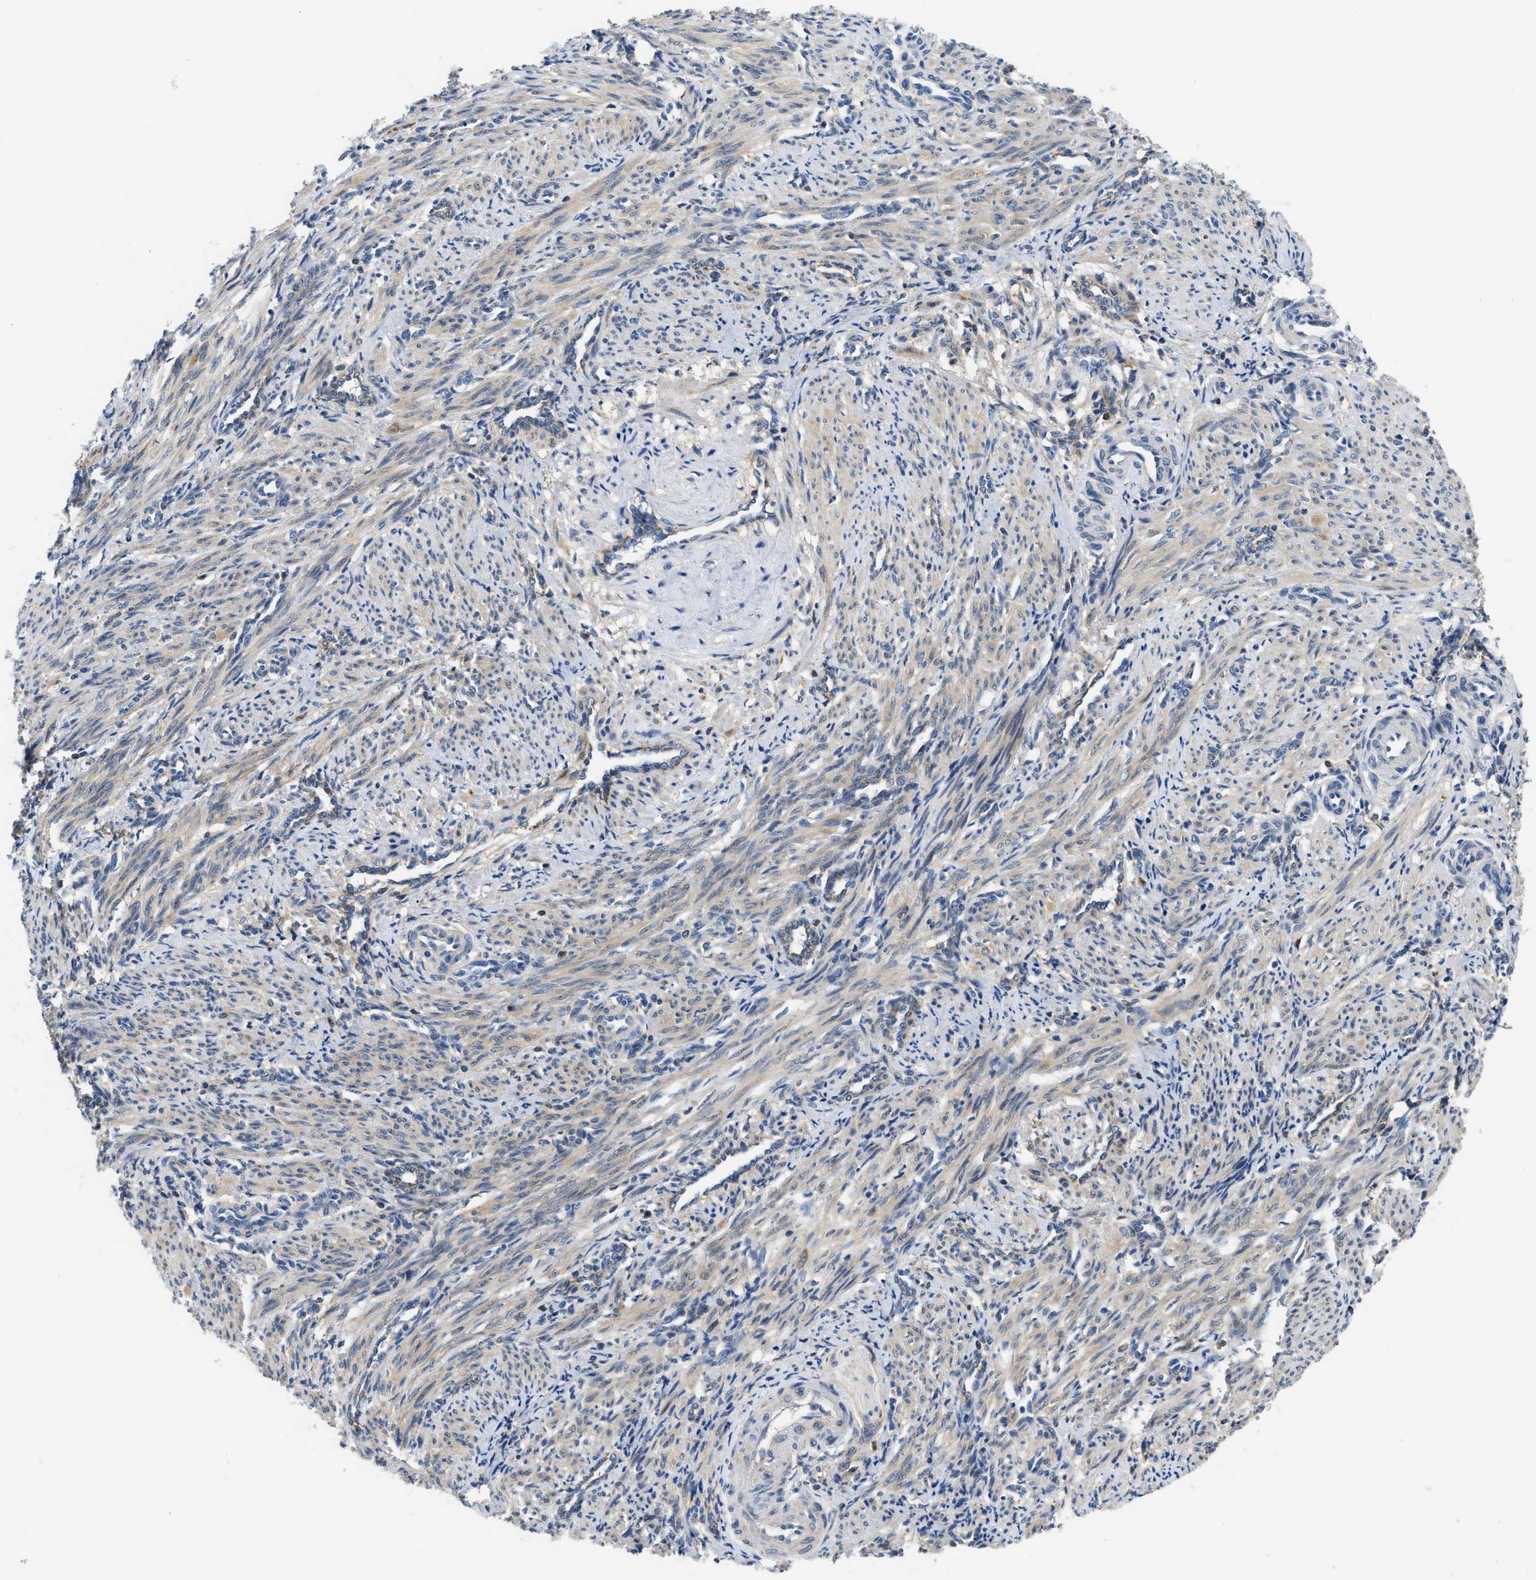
{"staining": {"intensity": "weak", "quantity": "<25%", "location": "cytoplasmic/membranous"}, "tissue": "smooth muscle", "cell_type": "Smooth muscle cells", "image_type": "normal", "snomed": [{"axis": "morphology", "description": "Normal tissue, NOS"}, {"axis": "topography", "description": "Endometrium"}], "caption": "A histopathology image of smooth muscle stained for a protein displays no brown staining in smooth muscle cells. (DAB immunohistochemistry visualized using brightfield microscopy, high magnification).", "gene": "CCM2", "patient": {"sex": "female", "age": 33}}